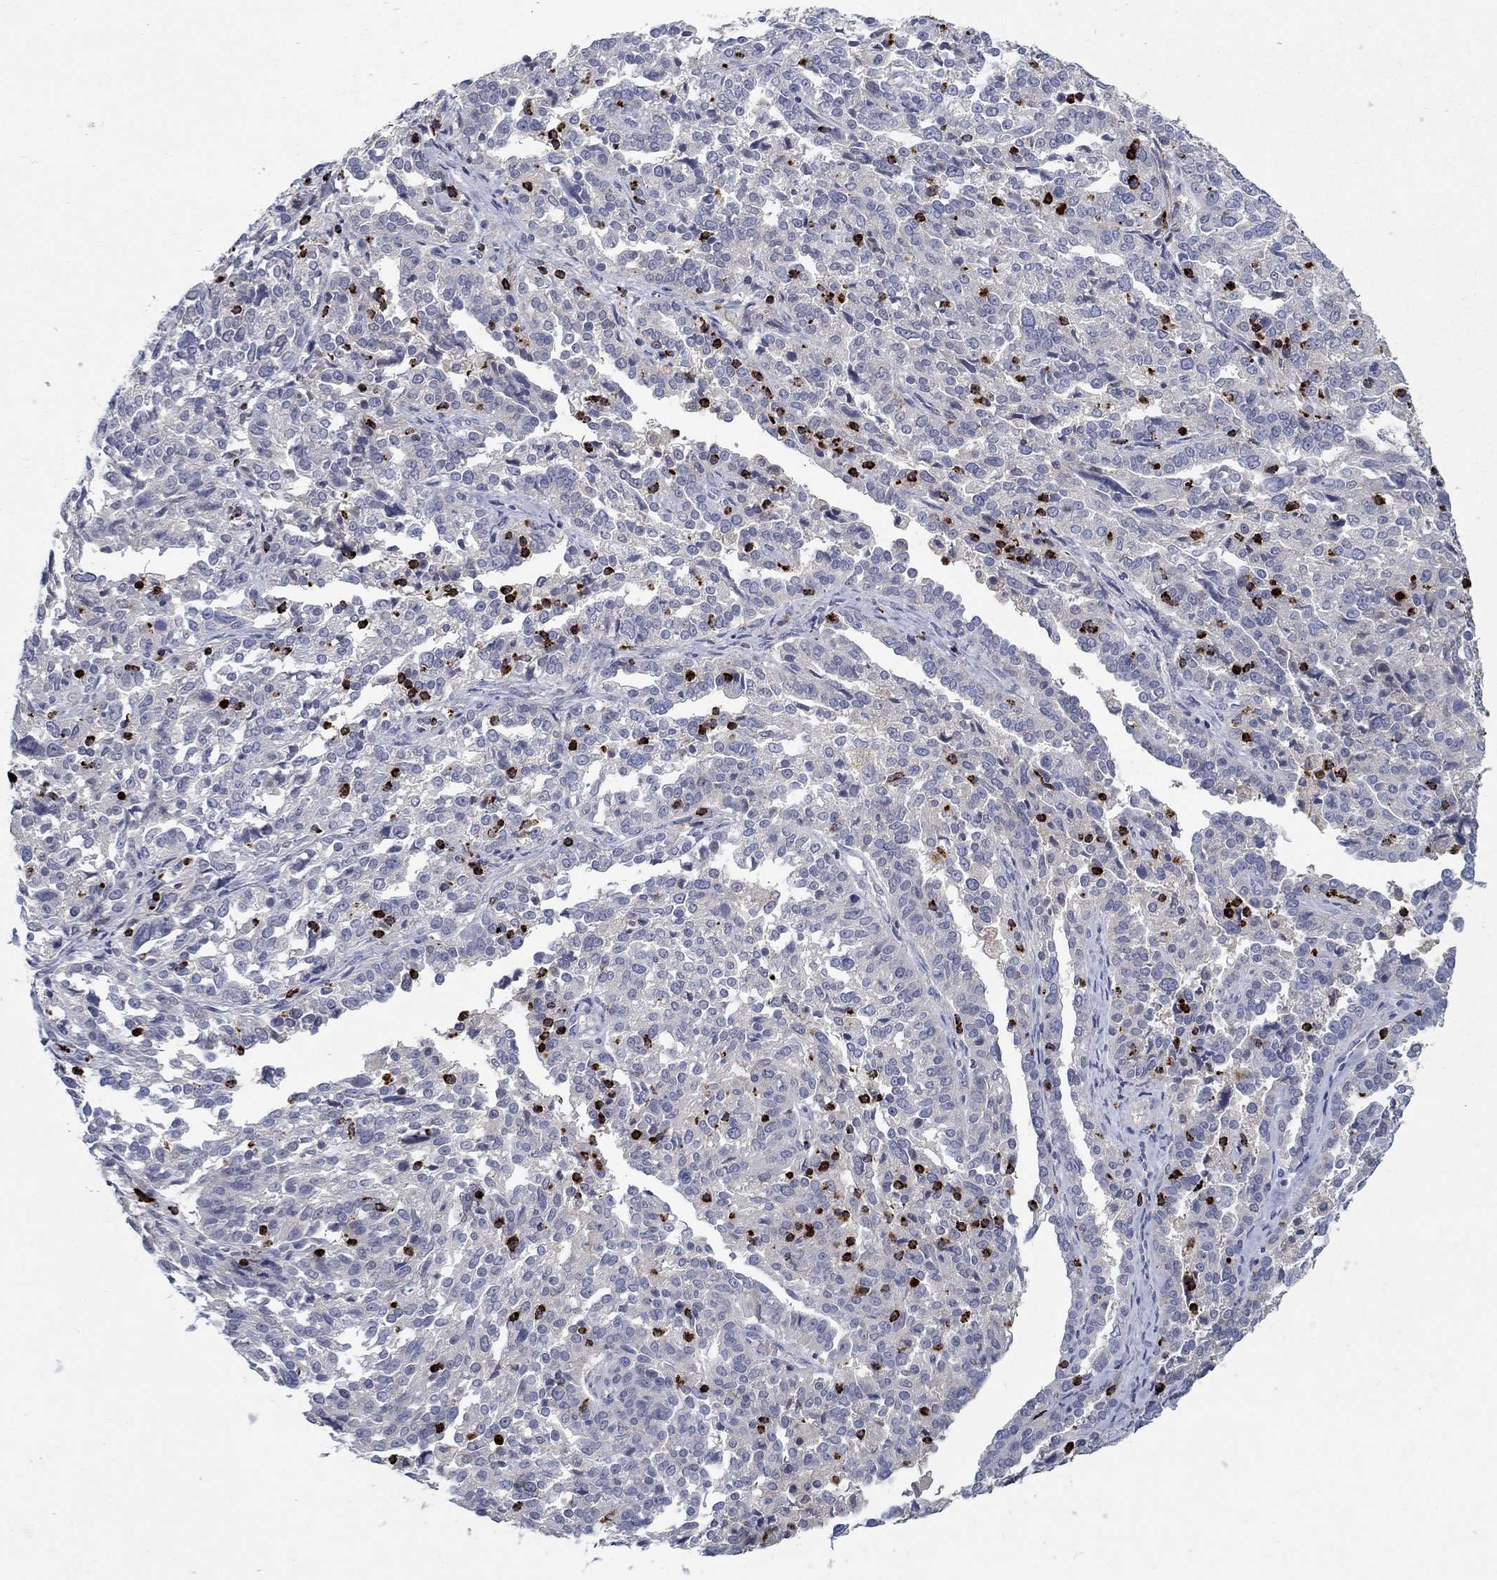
{"staining": {"intensity": "negative", "quantity": "none", "location": "none"}, "tissue": "ovarian cancer", "cell_type": "Tumor cells", "image_type": "cancer", "snomed": [{"axis": "morphology", "description": "Cystadenocarcinoma, serous, NOS"}, {"axis": "topography", "description": "Ovary"}], "caption": "Immunohistochemistry (IHC) of human ovarian cancer exhibits no staining in tumor cells.", "gene": "GZMA", "patient": {"sex": "female", "age": 67}}